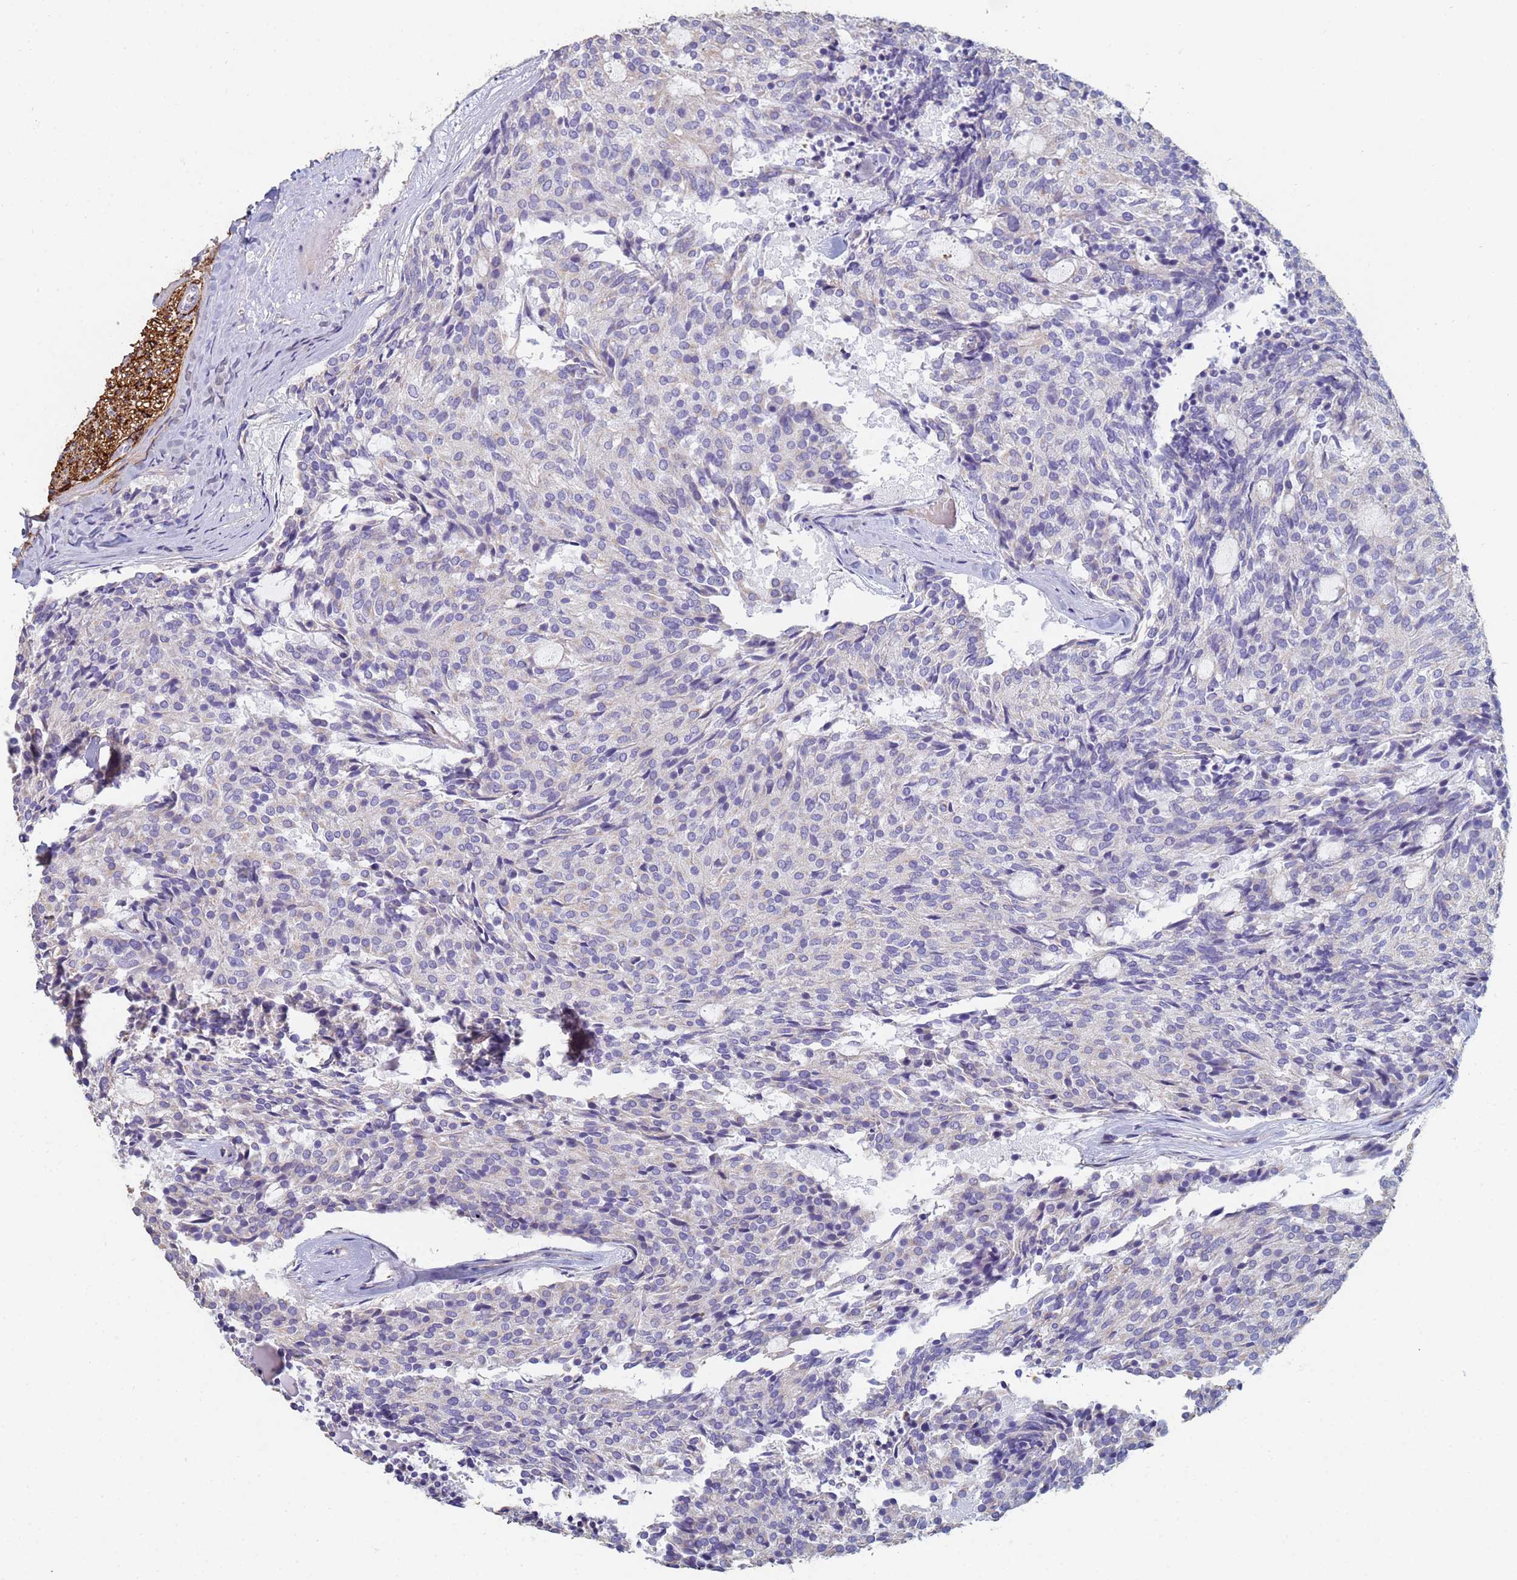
{"staining": {"intensity": "negative", "quantity": "none", "location": "none"}, "tissue": "carcinoid", "cell_type": "Tumor cells", "image_type": "cancer", "snomed": [{"axis": "morphology", "description": "Carcinoid, malignant, NOS"}, {"axis": "topography", "description": "Pancreas"}], "caption": "Photomicrograph shows no significant protein positivity in tumor cells of carcinoid.", "gene": "ABCA8", "patient": {"sex": "female", "age": 54}}